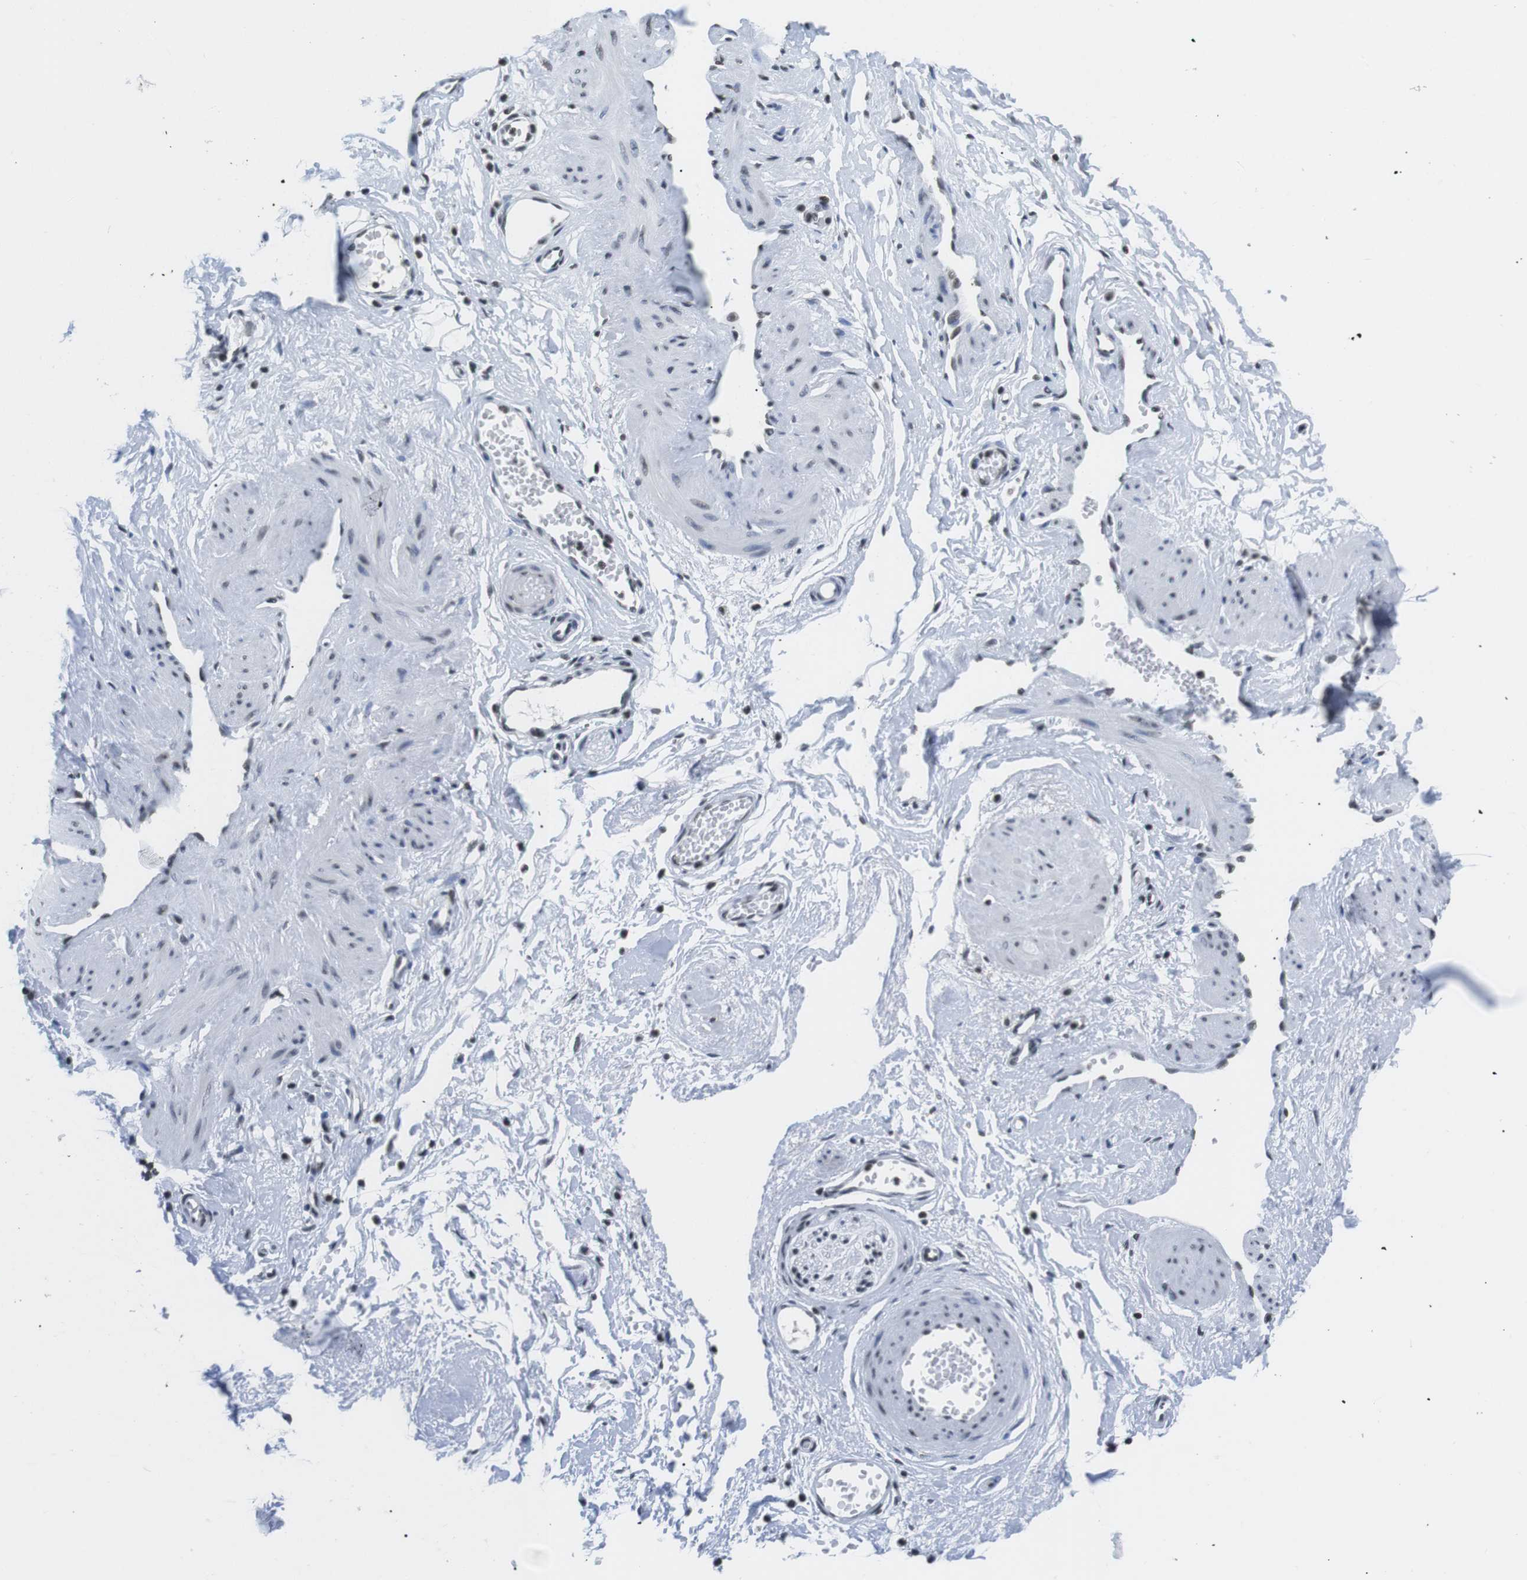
{"staining": {"intensity": "moderate", "quantity": ">75%", "location": "nuclear"}, "tissue": "adipose tissue", "cell_type": "Adipocytes", "image_type": "normal", "snomed": [{"axis": "morphology", "description": "Normal tissue, NOS"}, {"axis": "topography", "description": "Soft tissue"}, {"axis": "topography", "description": "Vascular tissue"}], "caption": "Unremarkable adipose tissue reveals moderate nuclear expression in about >75% of adipocytes, visualized by immunohistochemistry.", "gene": "E2F2", "patient": {"sex": "female", "age": 35}}